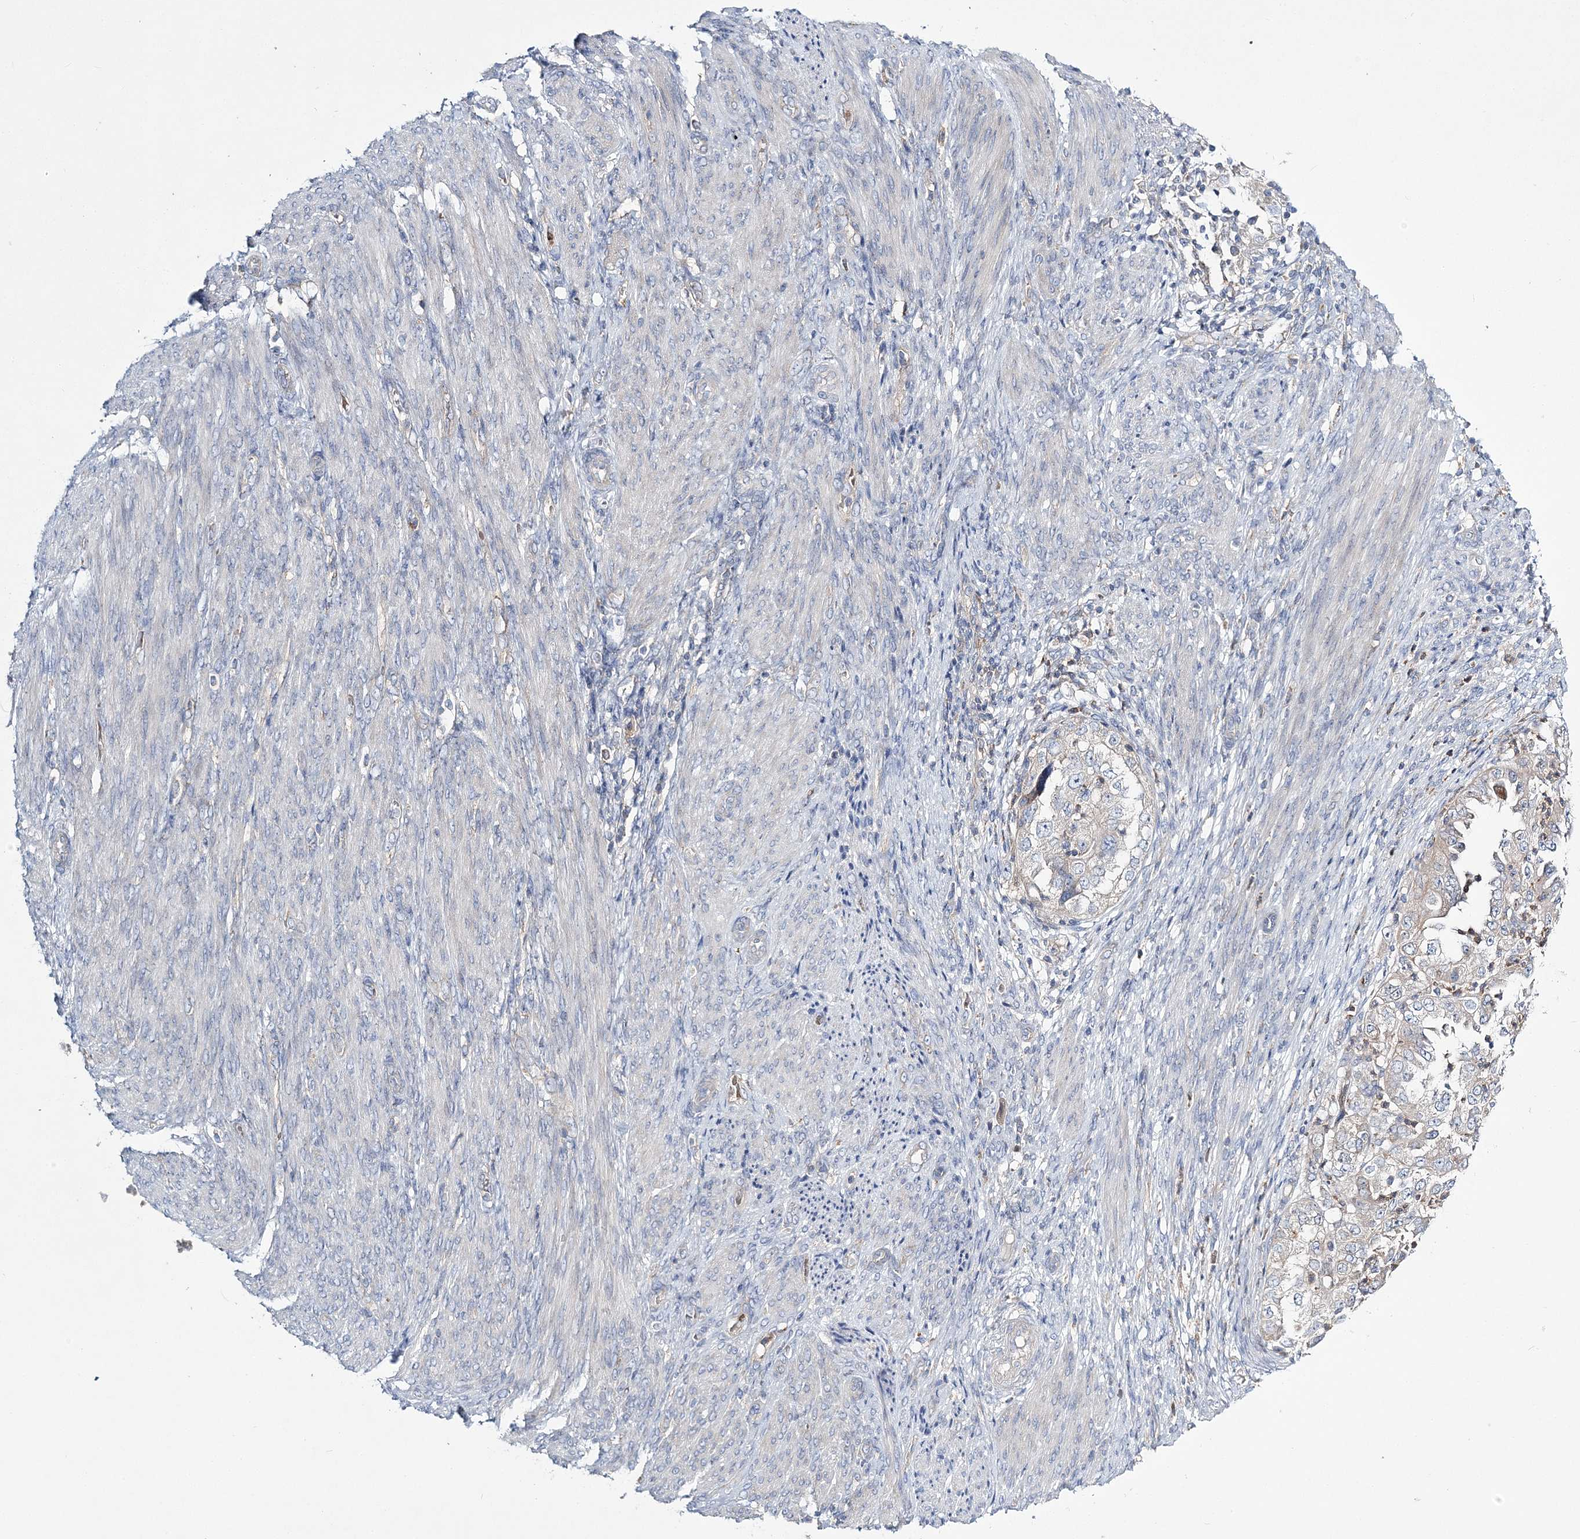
{"staining": {"intensity": "weak", "quantity": "<25%", "location": "cytoplasmic/membranous"}, "tissue": "endometrial cancer", "cell_type": "Tumor cells", "image_type": "cancer", "snomed": [{"axis": "morphology", "description": "Adenocarcinoma, NOS"}, {"axis": "topography", "description": "Endometrium"}], "caption": "Immunohistochemistry (IHC) micrograph of human adenocarcinoma (endometrial) stained for a protein (brown), which displays no staining in tumor cells. The staining is performed using DAB (3,3'-diaminobenzidine) brown chromogen with nuclei counter-stained in using hematoxylin.", "gene": "ATP11B", "patient": {"sex": "female", "age": 85}}